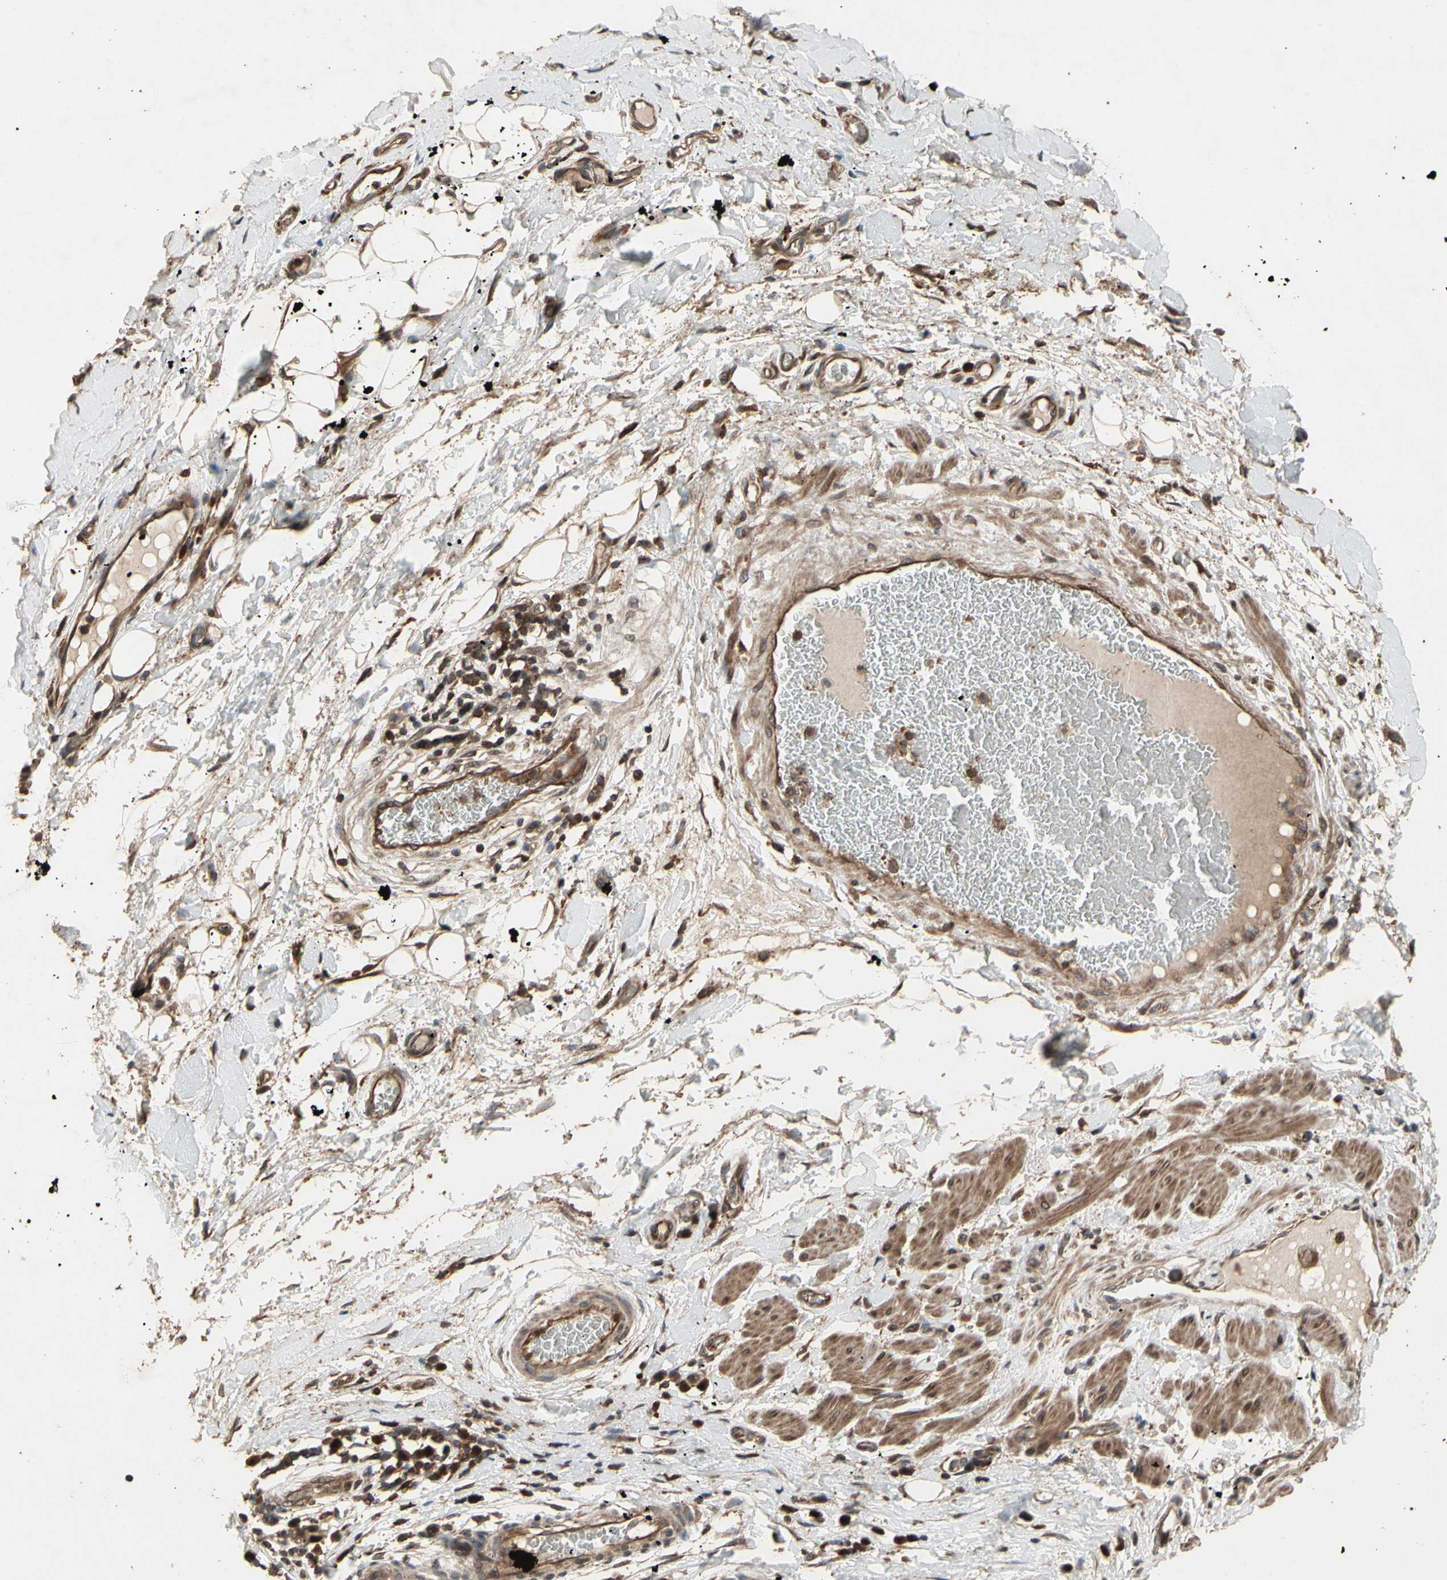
{"staining": {"intensity": "moderate", "quantity": ">75%", "location": "cytoplasmic/membranous"}, "tissue": "adipose tissue", "cell_type": "Adipocytes", "image_type": "normal", "snomed": [{"axis": "morphology", "description": "Normal tissue, NOS"}, {"axis": "morphology", "description": "Adenocarcinoma, NOS"}, {"axis": "topography", "description": "Esophagus"}], "caption": "Immunohistochemistry photomicrograph of benign adipose tissue: adipose tissue stained using immunohistochemistry exhibits medium levels of moderate protein expression localized specifically in the cytoplasmic/membranous of adipocytes, appearing as a cytoplasmic/membranous brown color.", "gene": "CSF1R", "patient": {"sex": "male", "age": 62}}